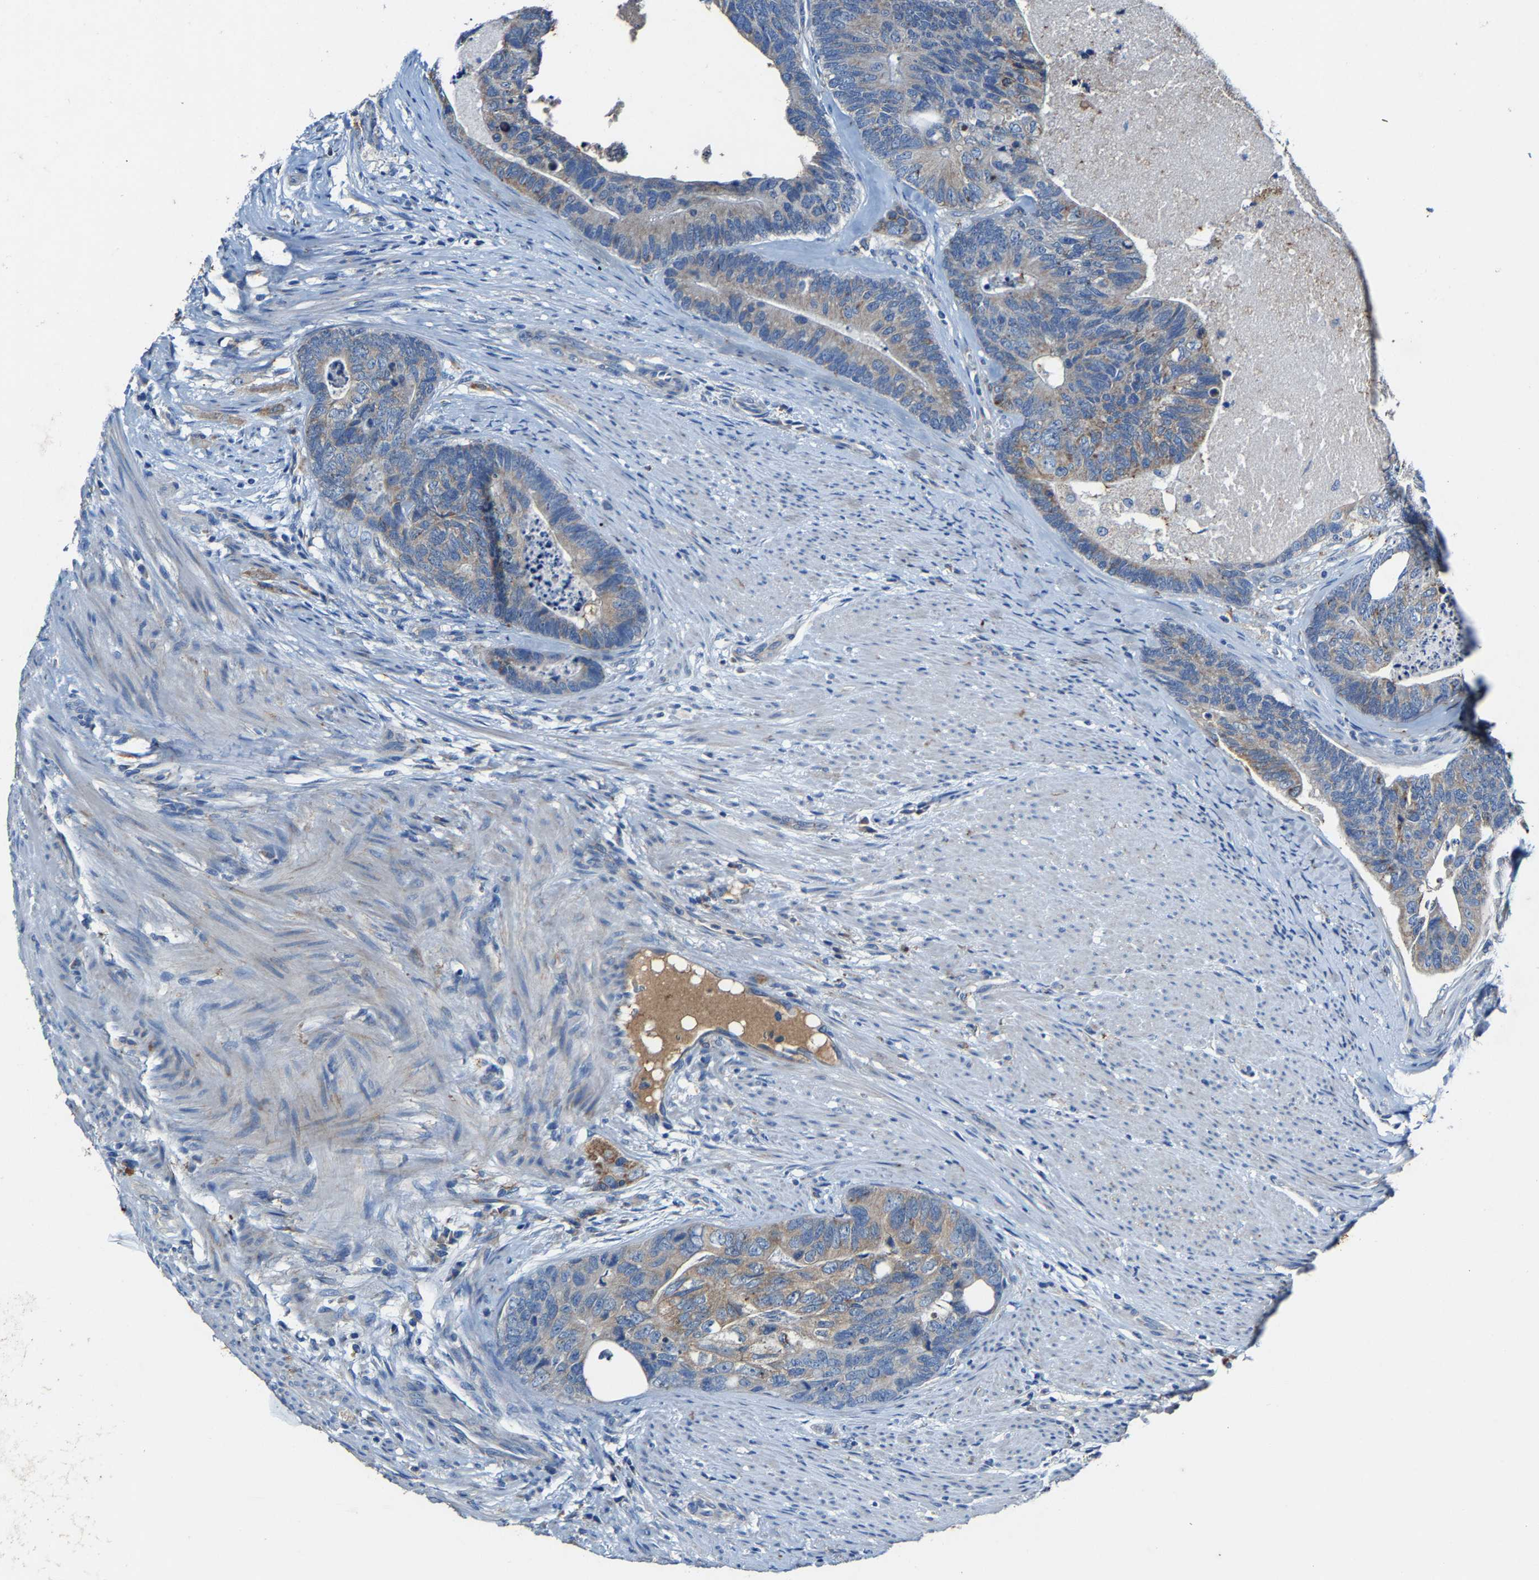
{"staining": {"intensity": "weak", "quantity": "<25%", "location": "cytoplasmic/membranous"}, "tissue": "colorectal cancer", "cell_type": "Tumor cells", "image_type": "cancer", "snomed": [{"axis": "morphology", "description": "Adenocarcinoma, NOS"}, {"axis": "topography", "description": "Colon"}], "caption": "This is a histopathology image of immunohistochemistry staining of colorectal adenocarcinoma, which shows no expression in tumor cells. The staining was performed using DAB (3,3'-diaminobenzidine) to visualize the protein expression in brown, while the nuclei were stained in blue with hematoxylin (Magnification: 20x).", "gene": "SLC25A25", "patient": {"sex": "female", "age": 67}}